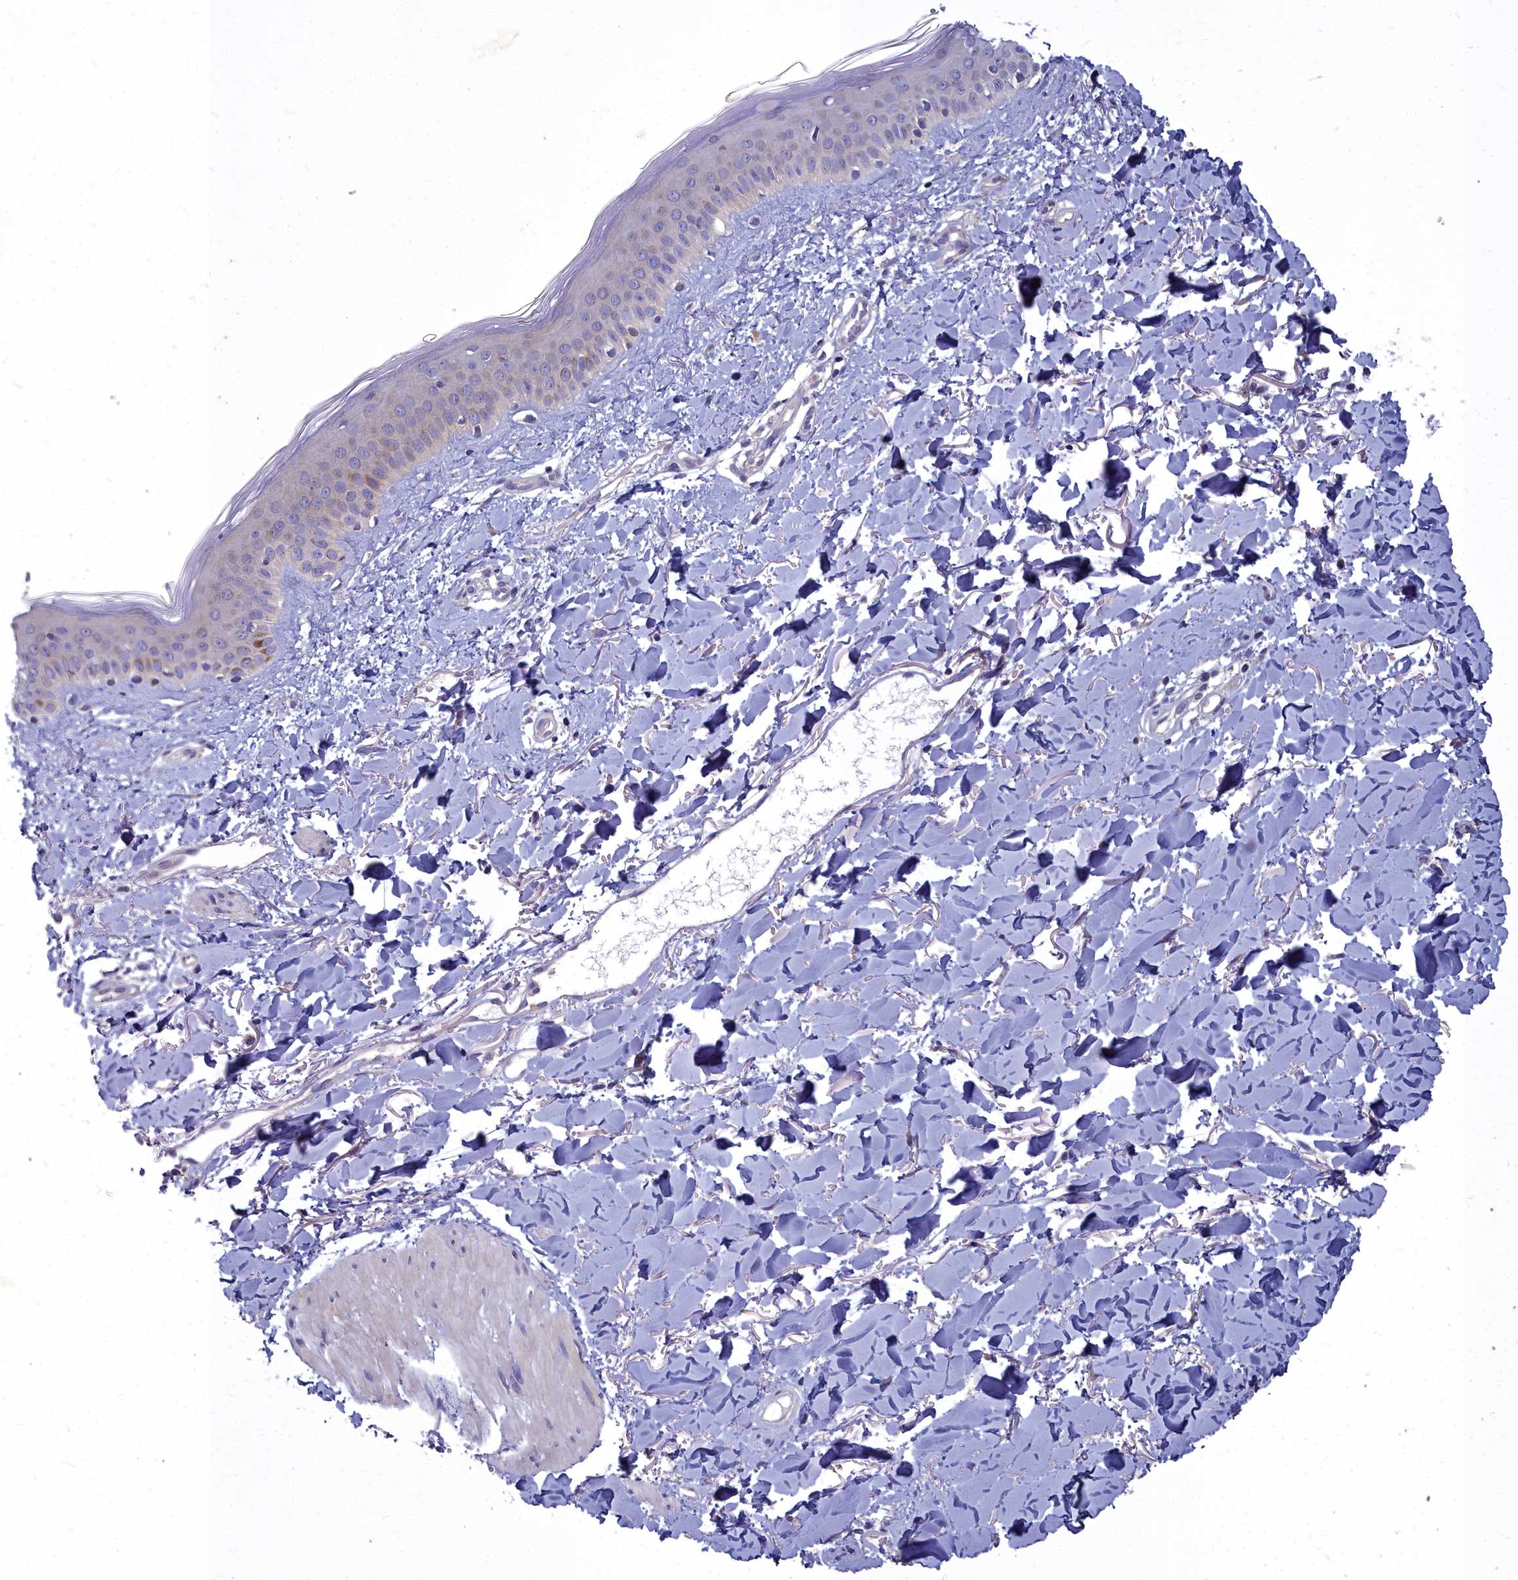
{"staining": {"intensity": "negative", "quantity": "none", "location": "none"}, "tissue": "skin", "cell_type": "Fibroblasts", "image_type": "normal", "snomed": [{"axis": "morphology", "description": "Normal tissue, NOS"}, {"axis": "topography", "description": "Skin"}], "caption": "This is a image of immunohistochemistry staining of unremarkable skin, which shows no positivity in fibroblasts. Brightfield microscopy of immunohistochemistry (IHC) stained with DAB (brown) and hematoxylin (blue), captured at high magnification.", "gene": "COX20", "patient": {"sex": "female", "age": 58}}